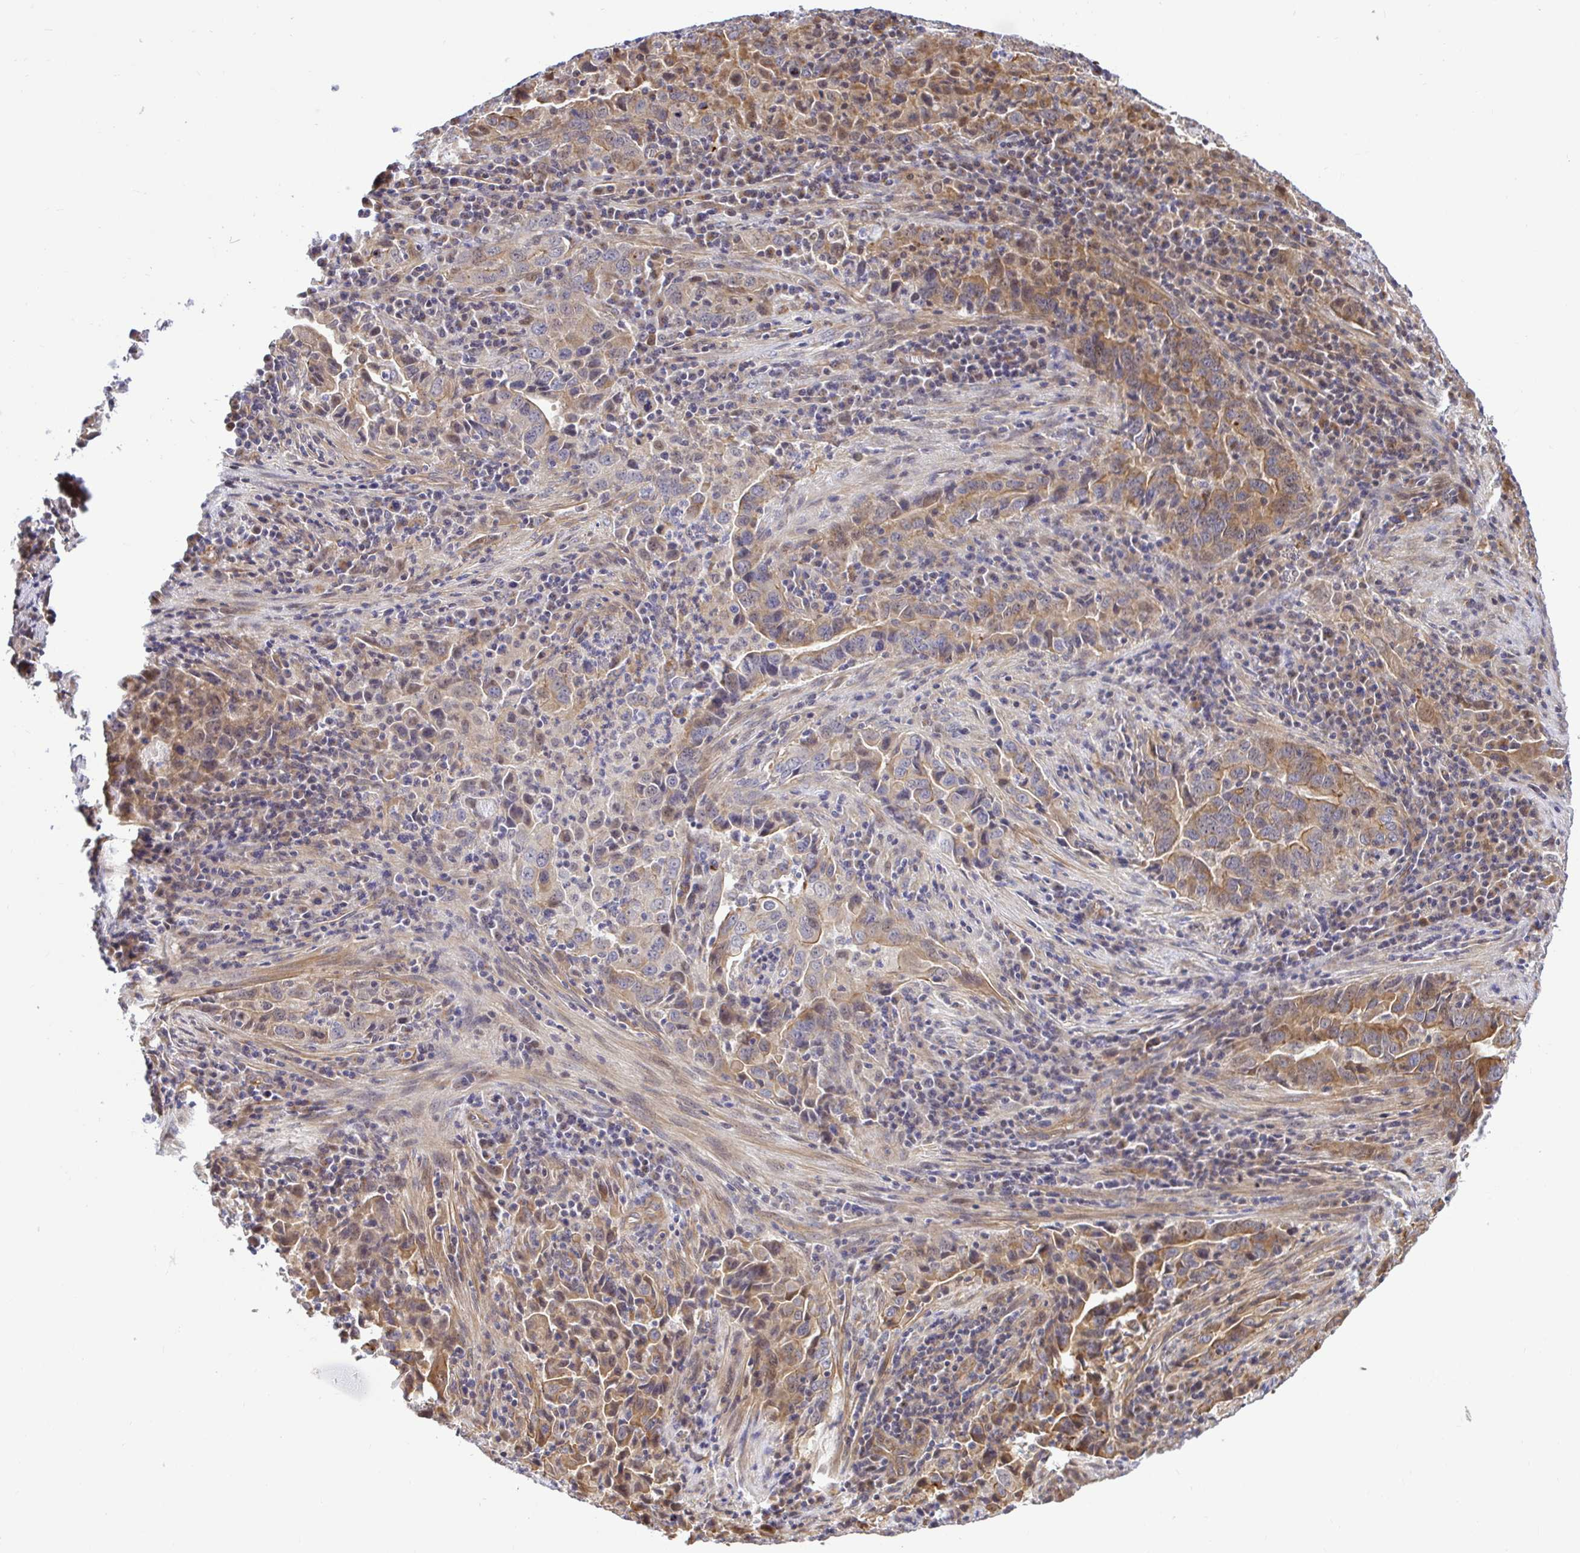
{"staining": {"intensity": "moderate", "quantity": ">75%", "location": "cytoplasmic/membranous"}, "tissue": "lung cancer", "cell_type": "Tumor cells", "image_type": "cancer", "snomed": [{"axis": "morphology", "description": "Adenocarcinoma, NOS"}, {"axis": "topography", "description": "Lung"}], "caption": "A histopathology image of human lung cancer stained for a protein demonstrates moderate cytoplasmic/membranous brown staining in tumor cells.", "gene": "TRIM55", "patient": {"sex": "male", "age": 67}}